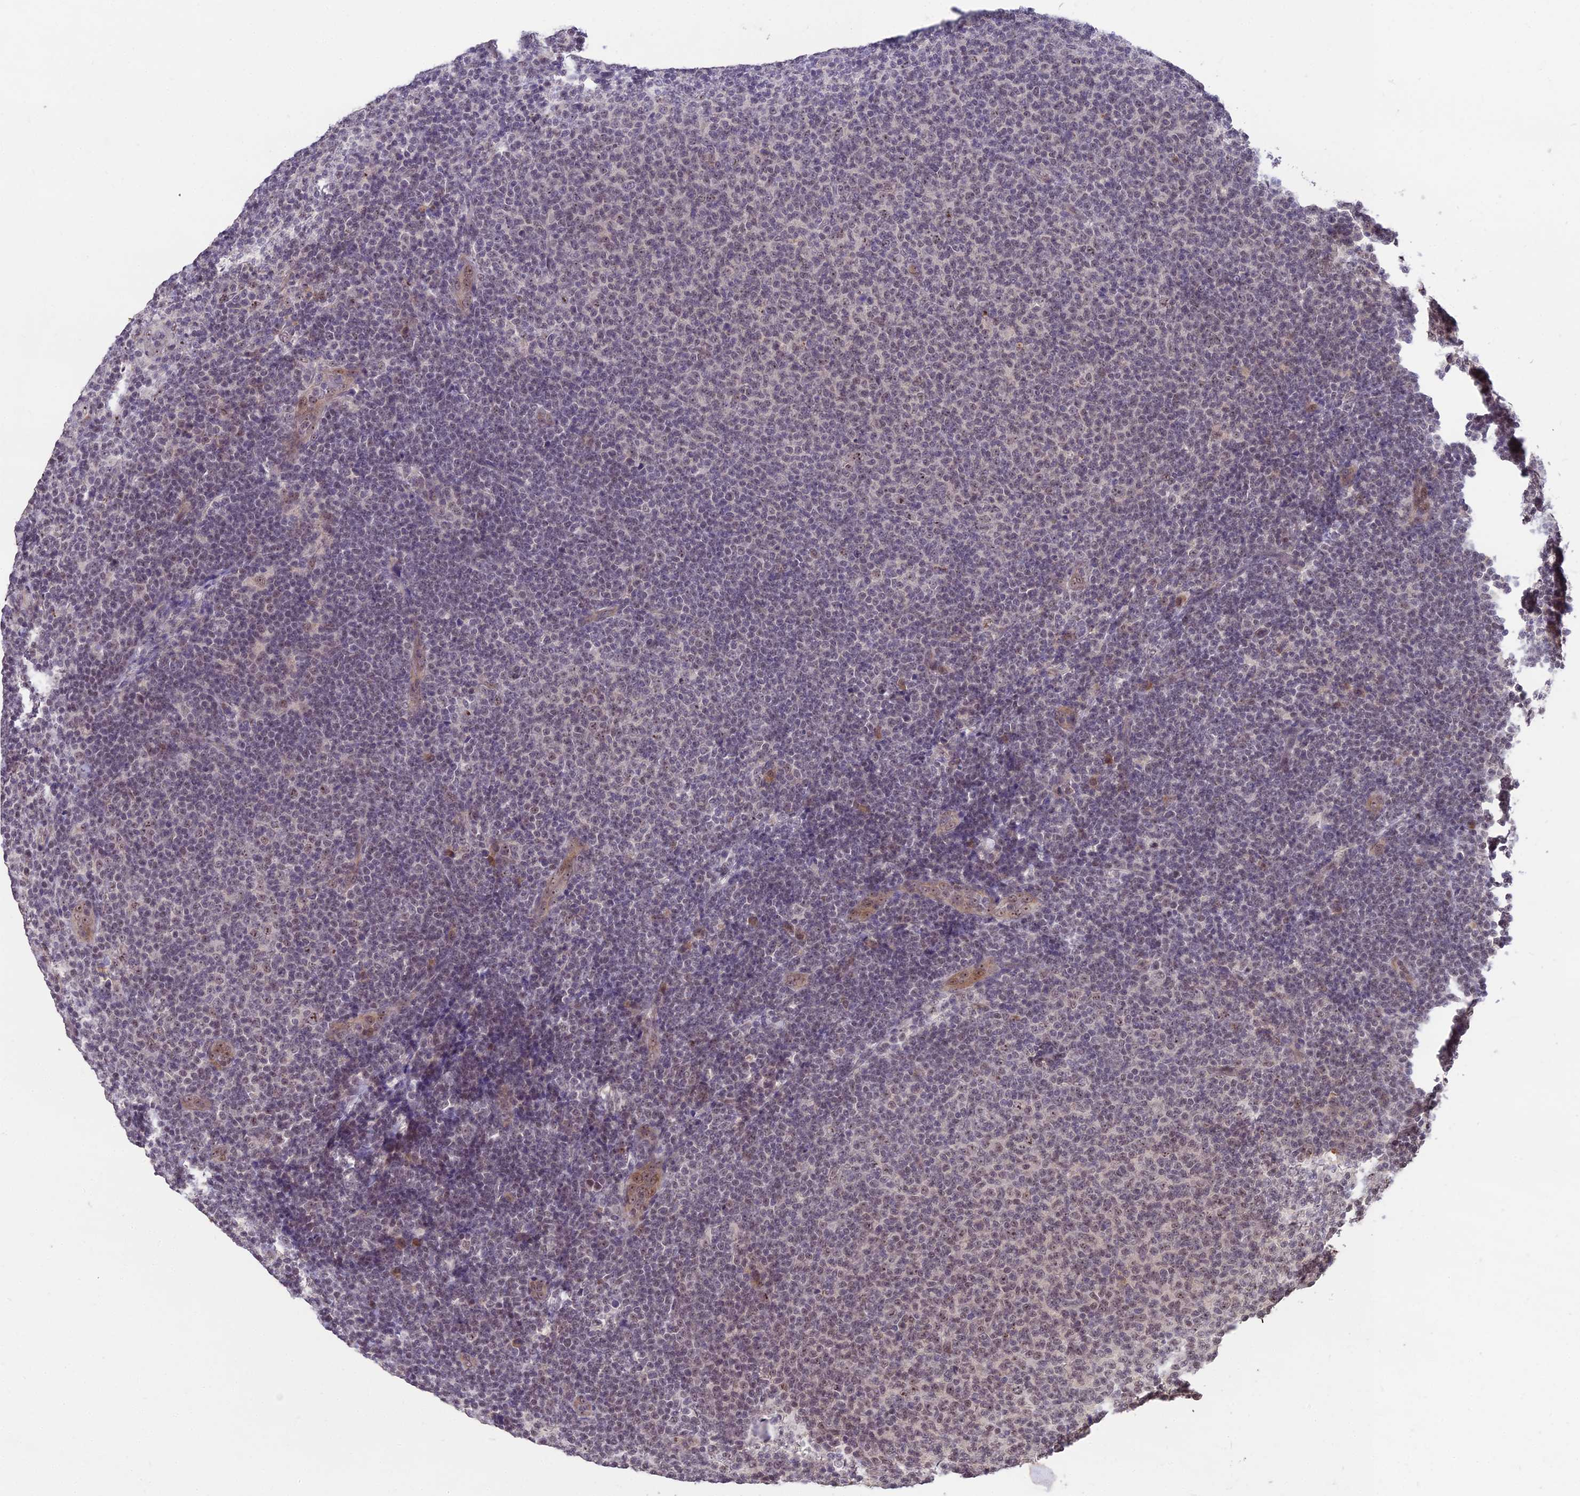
{"staining": {"intensity": "weak", "quantity": "25%-75%", "location": "nuclear"}, "tissue": "lymphoma", "cell_type": "Tumor cells", "image_type": "cancer", "snomed": [{"axis": "morphology", "description": "Malignant lymphoma, non-Hodgkin's type, Low grade"}, {"axis": "topography", "description": "Lymph node"}], "caption": "High-power microscopy captured an IHC image of lymphoma, revealing weak nuclear staining in approximately 25%-75% of tumor cells. (Stains: DAB in brown, nuclei in blue, Microscopy: brightfield microscopy at high magnification).", "gene": "ZNF333", "patient": {"sex": "male", "age": 66}}